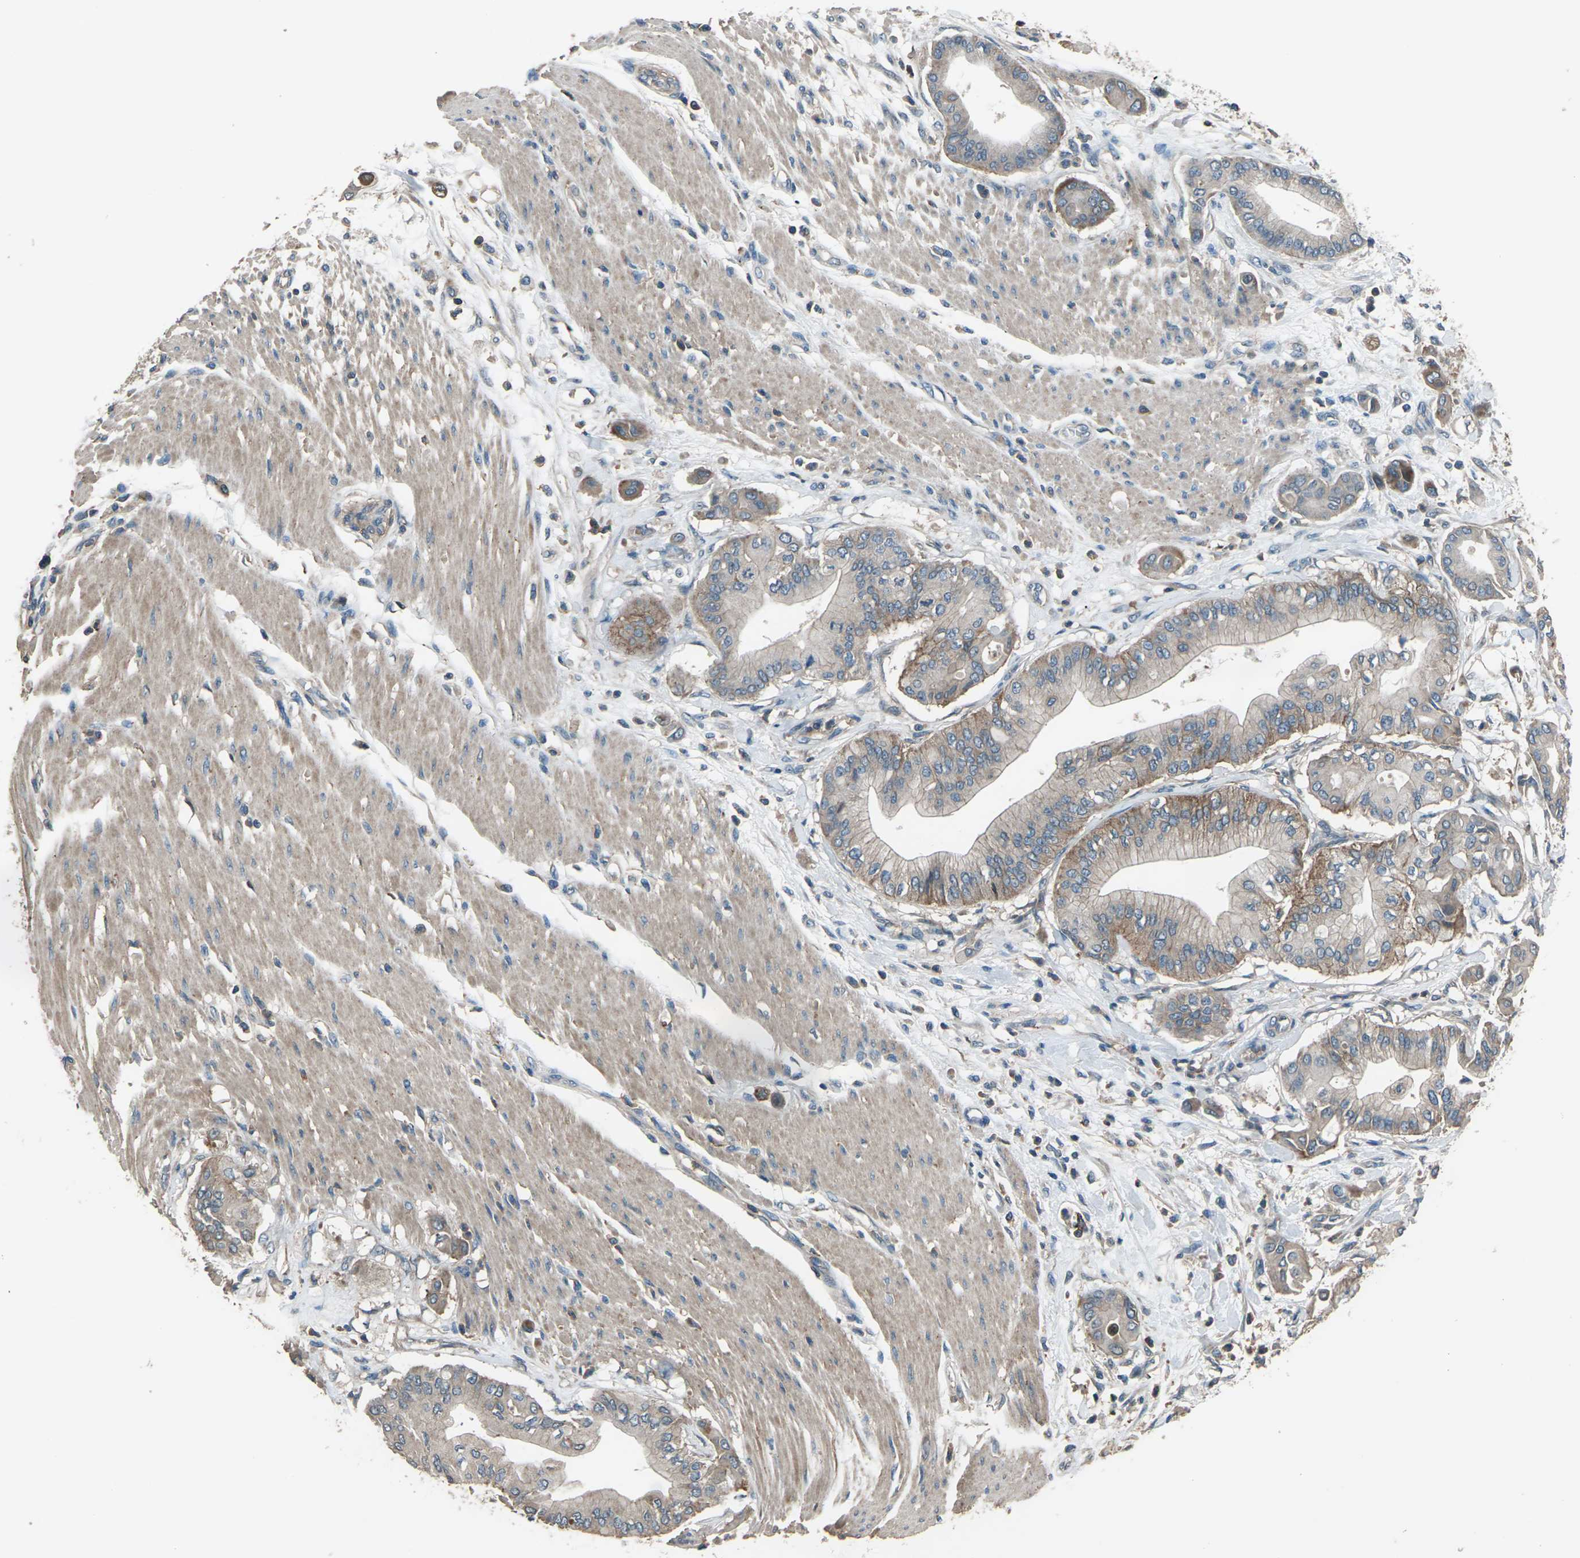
{"staining": {"intensity": "weak", "quantity": ">75%", "location": "cytoplasmic/membranous"}, "tissue": "pancreatic cancer", "cell_type": "Tumor cells", "image_type": "cancer", "snomed": [{"axis": "morphology", "description": "Adenocarcinoma, NOS"}, {"axis": "morphology", "description": "Adenocarcinoma, metastatic, NOS"}, {"axis": "topography", "description": "Lymph node"}, {"axis": "topography", "description": "Pancreas"}, {"axis": "topography", "description": "Duodenum"}], "caption": "This micrograph reveals IHC staining of human pancreatic cancer, with low weak cytoplasmic/membranous positivity in approximately >75% of tumor cells.", "gene": "CMTM4", "patient": {"sex": "female", "age": 64}}